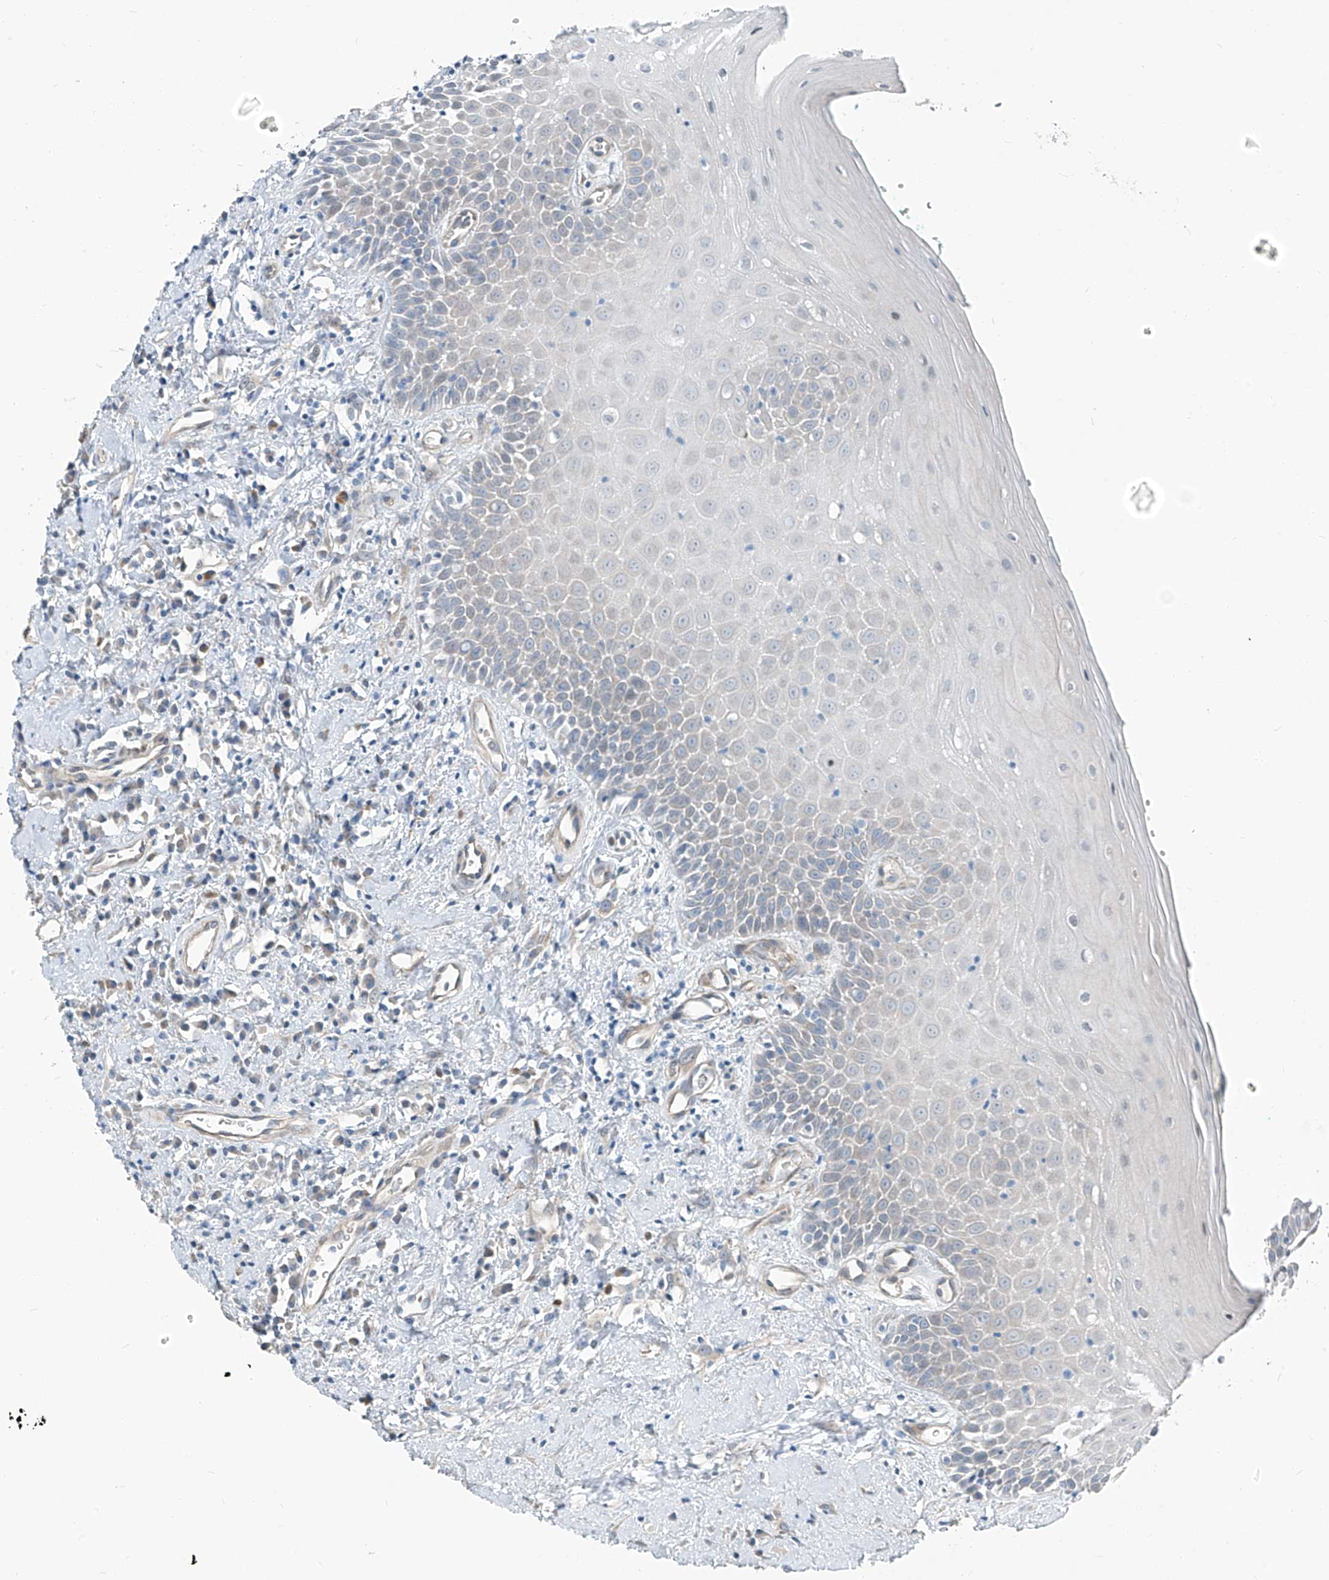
{"staining": {"intensity": "negative", "quantity": "none", "location": "none"}, "tissue": "oral mucosa", "cell_type": "Squamous epithelial cells", "image_type": "normal", "snomed": [{"axis": "morphology", "description": "Normal tissue, NOS"}, {"axis": "morphology", "description": "Squamous cell carcinoma, NOS"}, {"axis": "topography", "description": "Oral tissue"}, {"axis": "topography", "description": "Head-Neck"}], "caption": "IHC of unremarkable human oral mucosa reveals no staining in squamous epithelial cells.", "gene": "TNS2", "patient": {"sex": "female", "age": 70}}